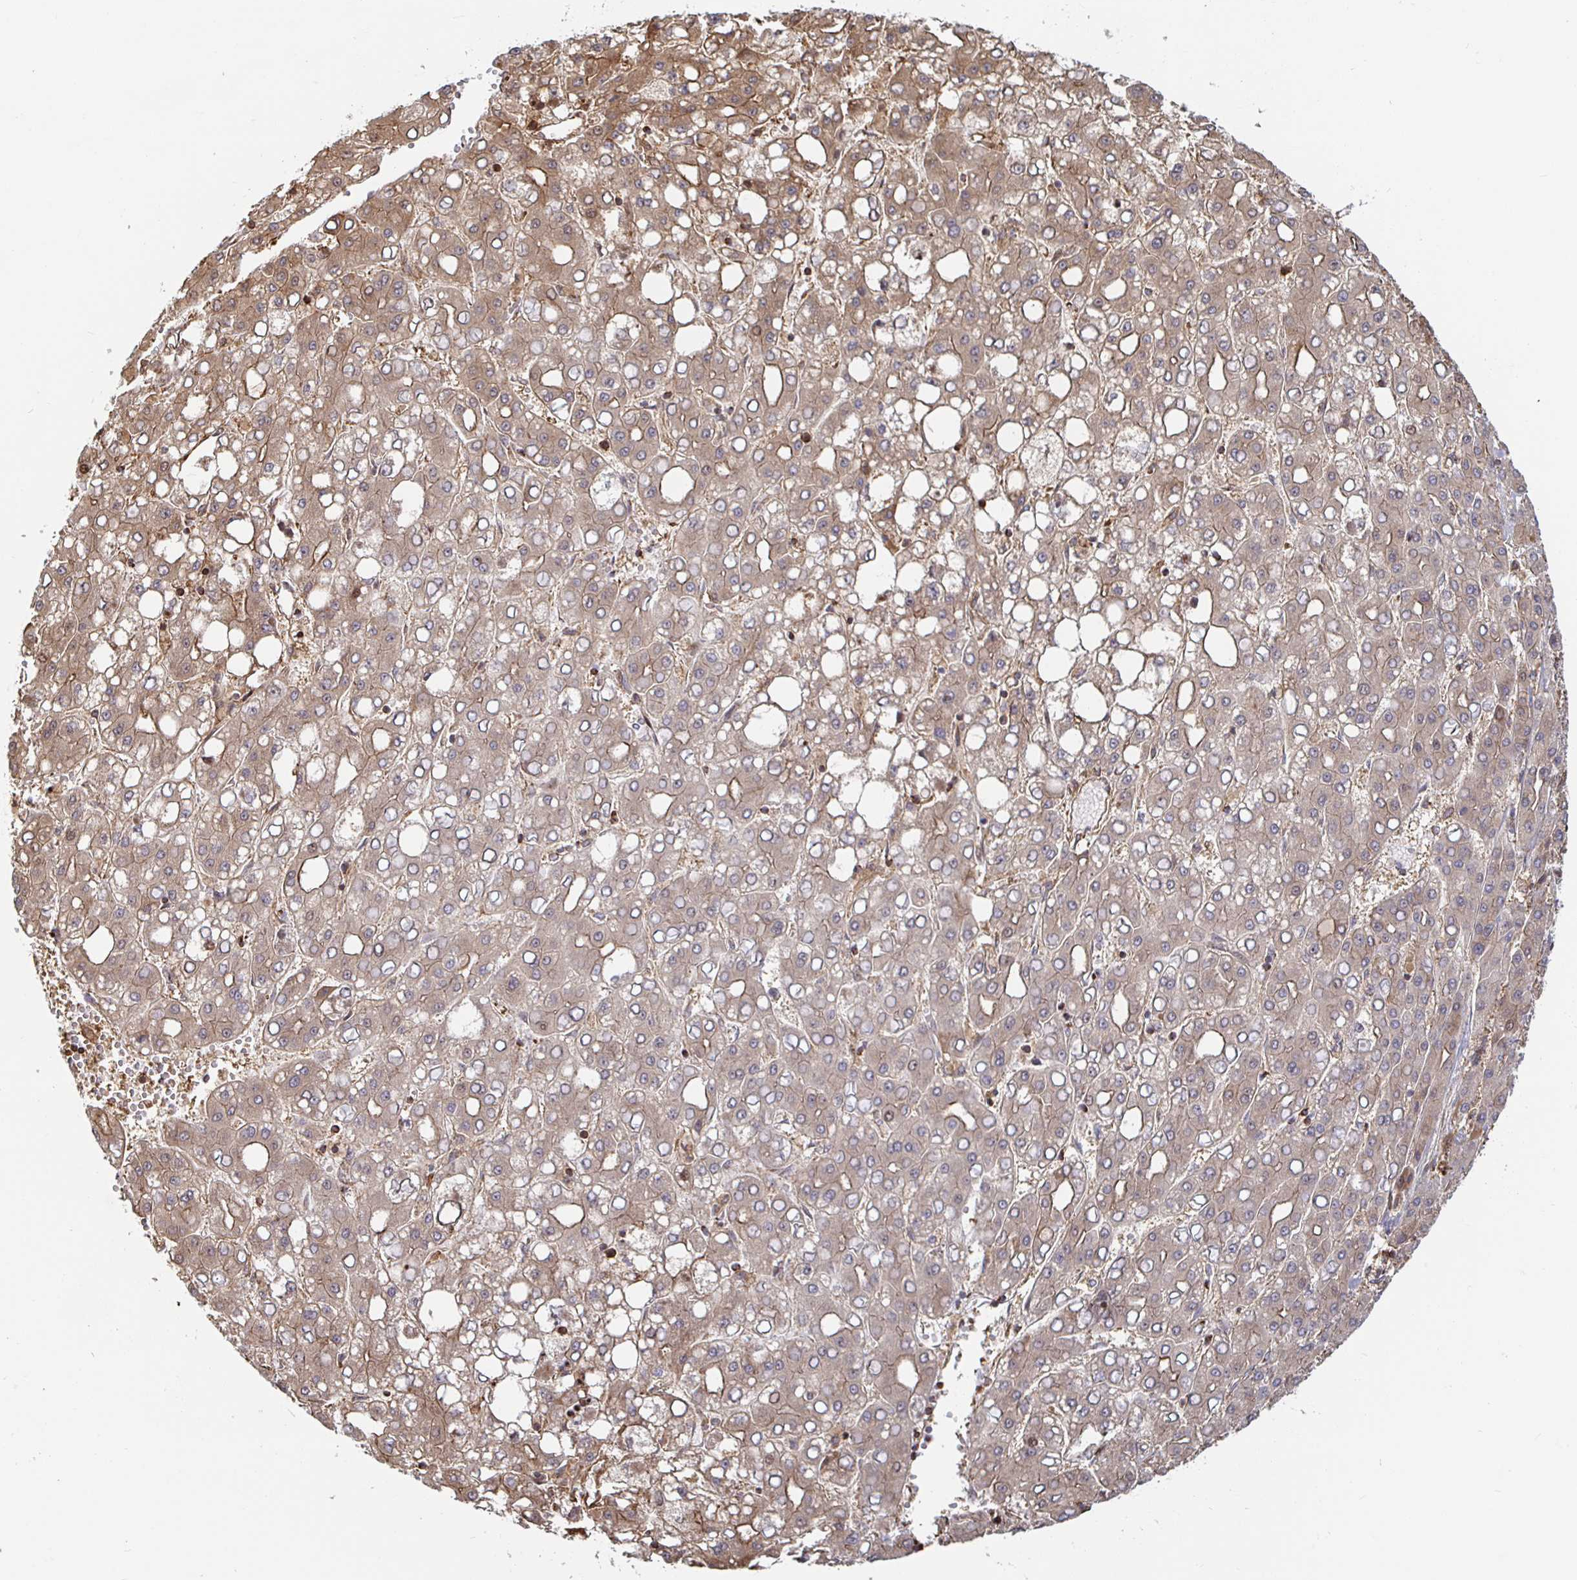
{"staining": {"intensity": "moderate", "quantity": ">75%", "location": "cytoplasmic/membranous"}, "tissue": "liver cancer", "cell_type": "Tumor cells", "image_type": "cancer", "snomed": [{"axis": "morphology", "description": "Carcinoma, Hepatocellular, NOS"}, {"axis": "topography", "description": "Liver"}], "caption": "The micrograph shows staining of liver hepatocellular carcinoma, revealing moderate cytoplasmic/membranous protein positivity (brown color) within tumor cells. (DAB = brown stain, brightfield microscopy at high magnification).", "gene": "STRAP", "patient": {"sex": "male", "age": 65}}